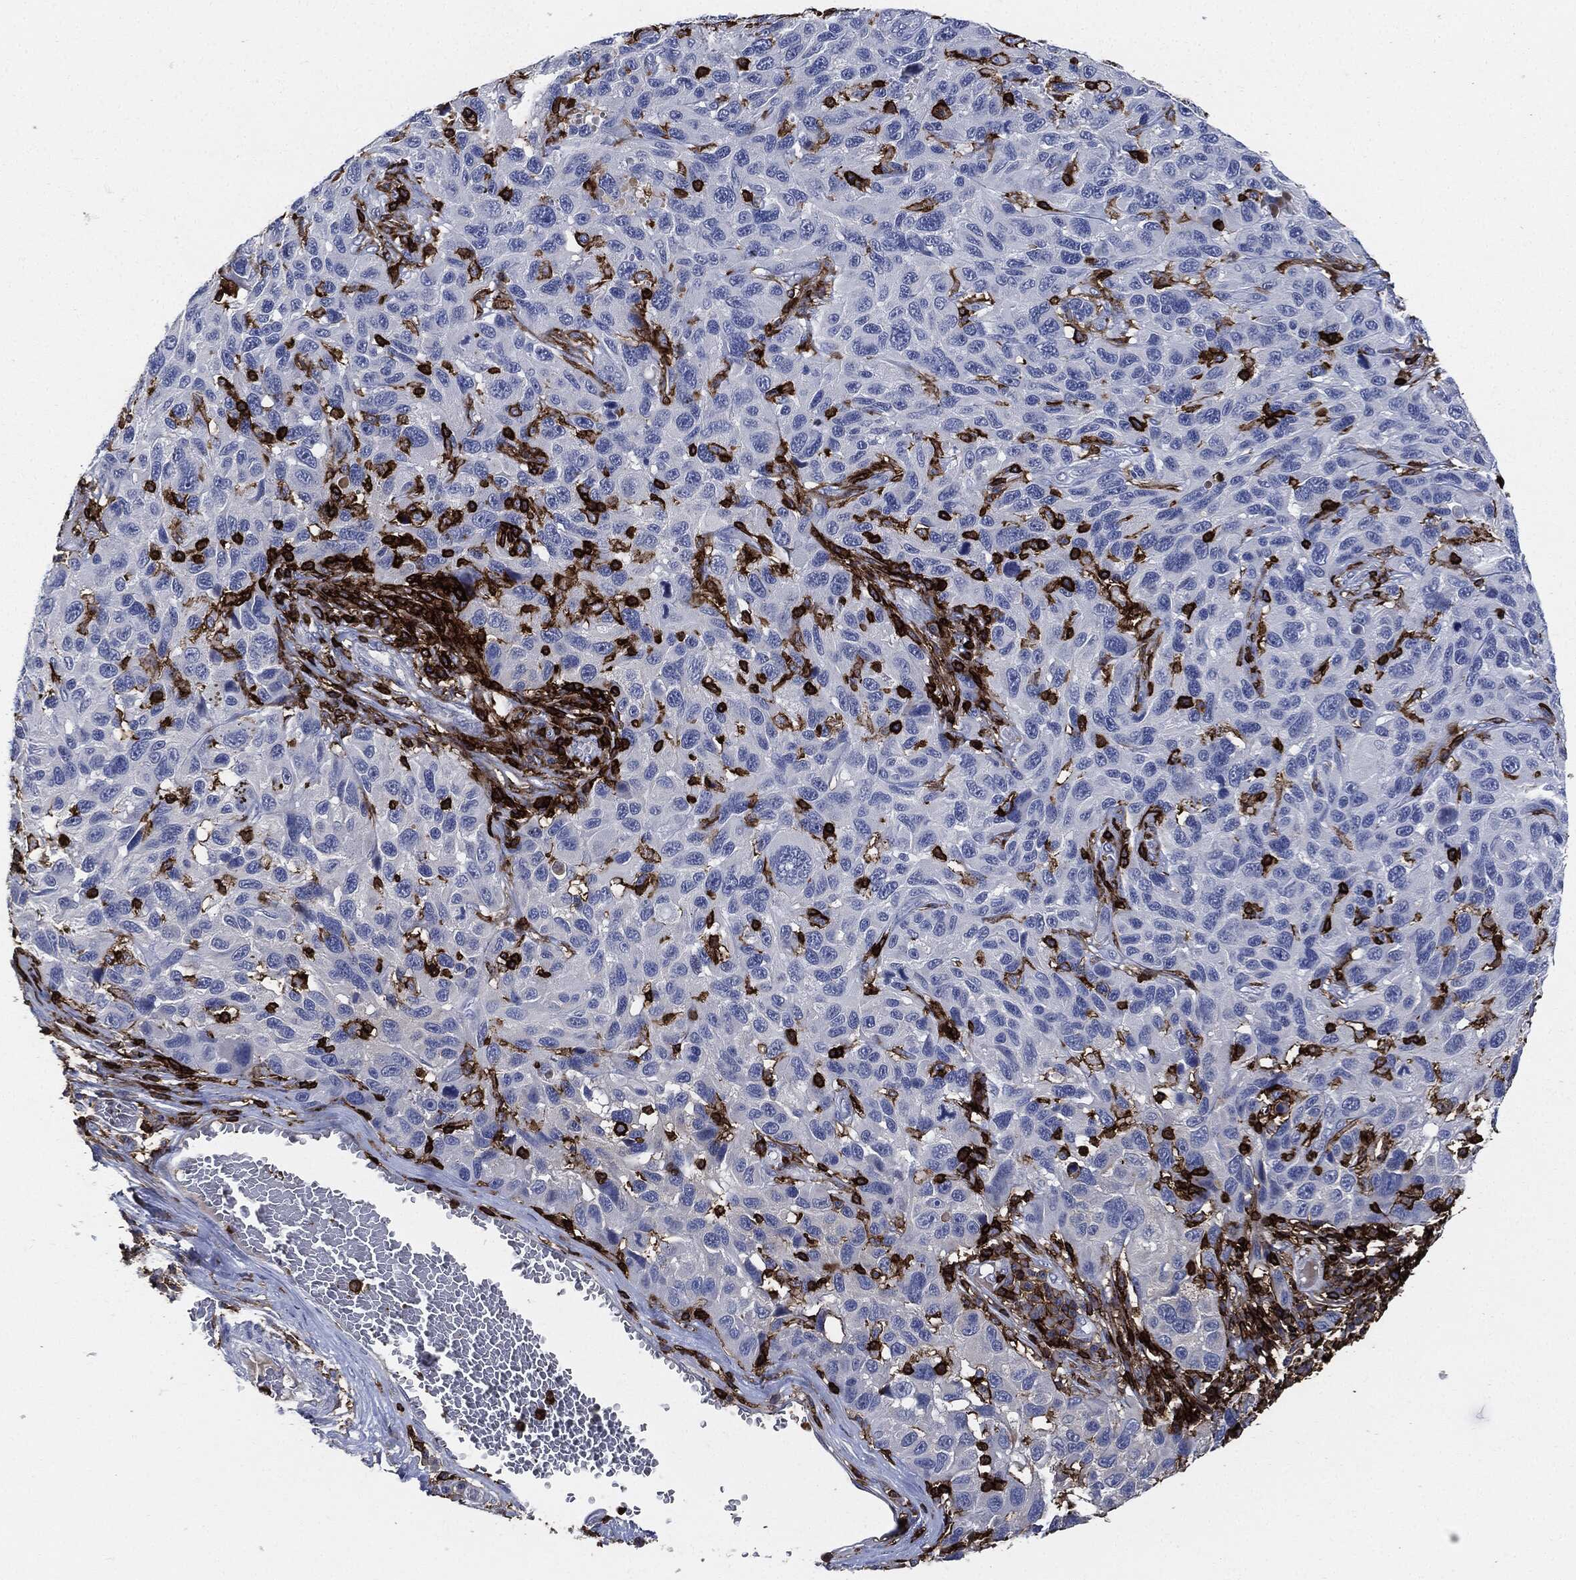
{"staining": {"intensity": "negative", "quantity": "none", "location": "none"}, "tissue": "melanoma", "cell_type": "Tumor cells", "image_type": "cancer", "snomed": [{"axis": "morphology", "description": "Malignant melanoma, NOS"}, {"axis": "topography", "description": "Skin"}], "caption": "High power microscopy histopathology image of an immunohistochemistry histopathology image of malignant melanoma, revealing no significant staining in tumor cells. (Immunohistochemistry (ihc), brightfield microscopy, high magnification).", "gene": "PTPRC", "patient": {"sex": "male", "age": 53}}